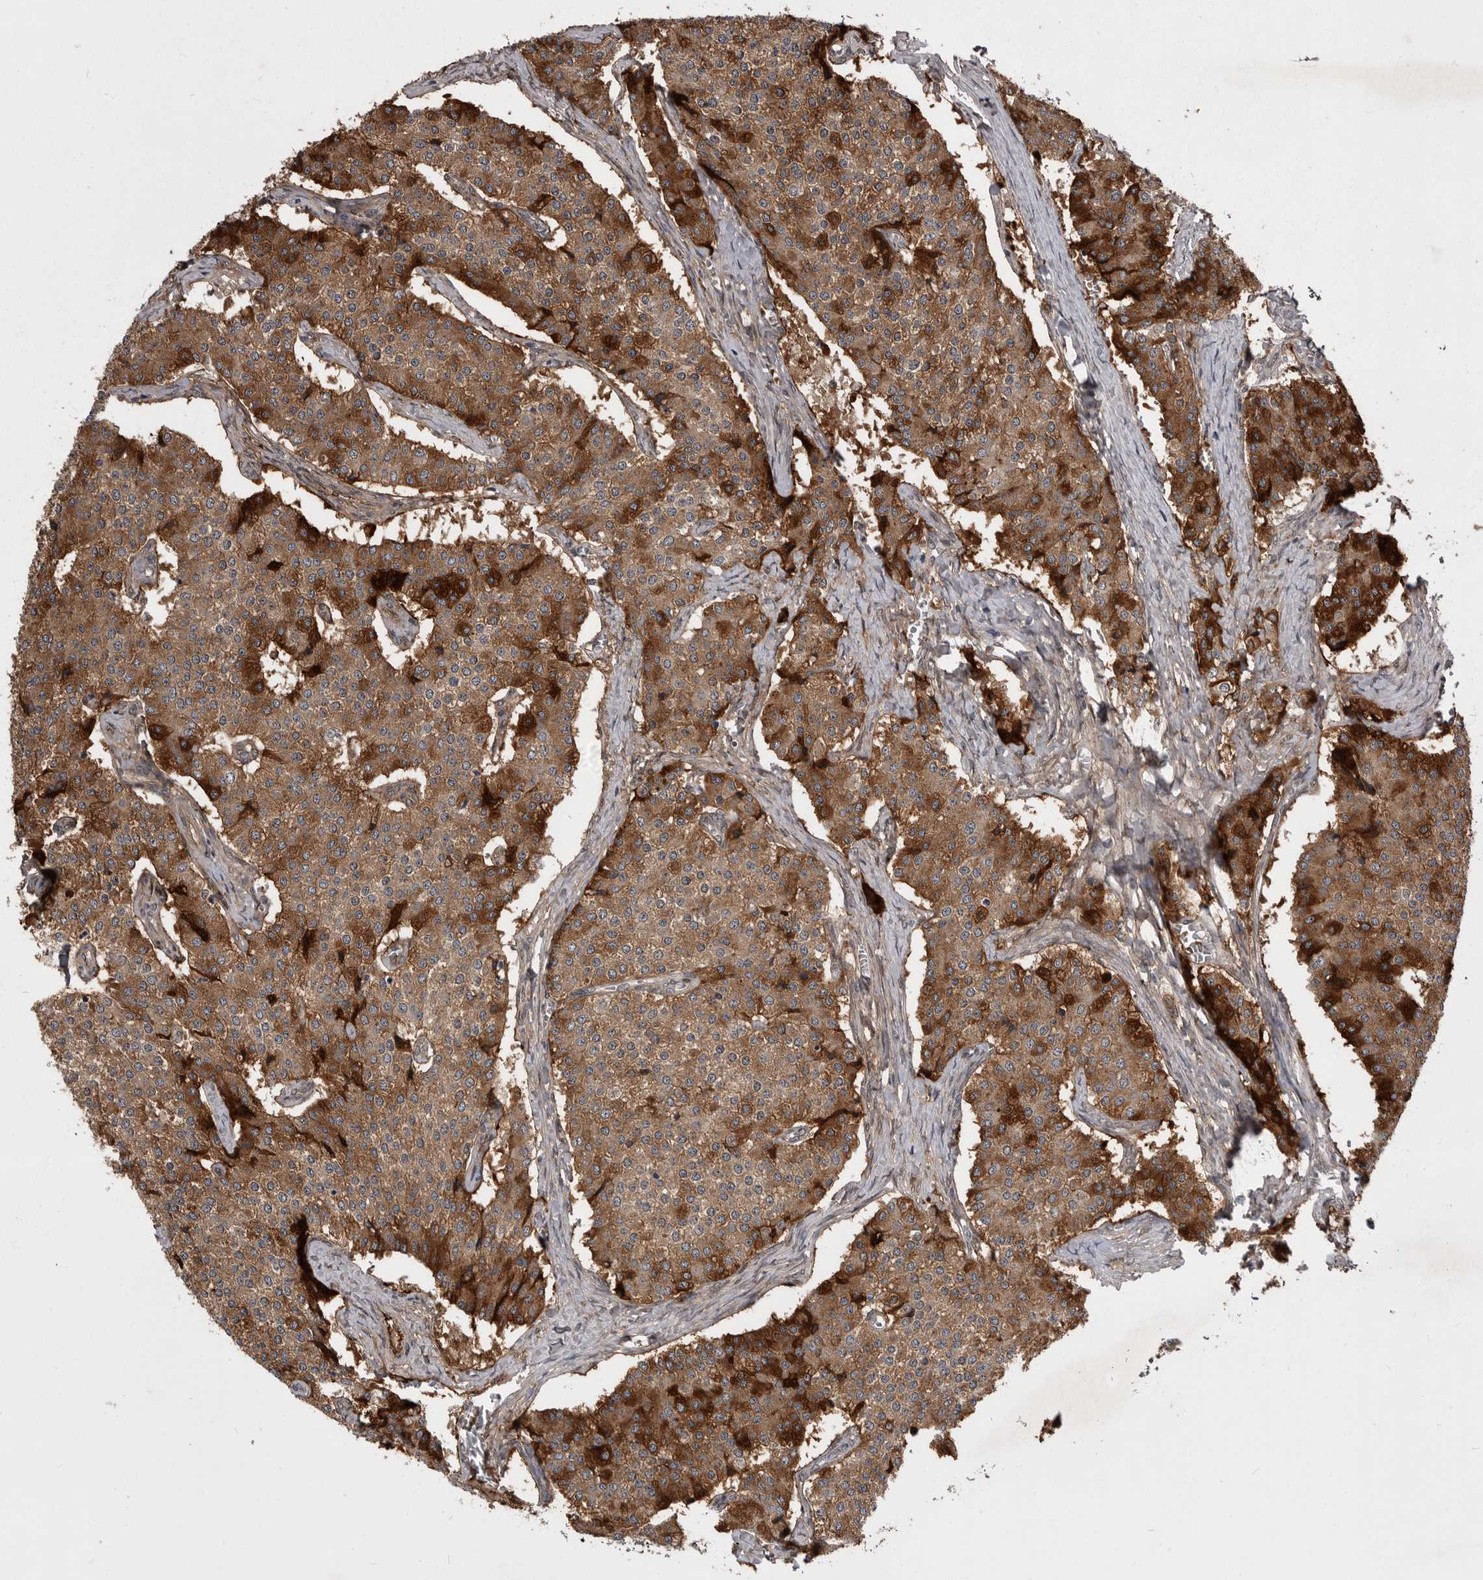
{"staining": {"intensity": "strong", "quantity": ">75%", "location": "cytoplasmic/membranous"}, "tissue": "carcinoid", "cell_type": "Tumor cells", "image_type": "cancer", "snomed": [{"axis": "morphology", "description": "Carcinoid, malignant, NOS"}, {"axis": "topography", "description": "Colon"}], "caption": "Protein expression by immunohistochemistry (IHC) displays strong cytoplasmic/membranous positivity in about >75% of tumor cells in carcinoid. The staining was performed using DAB to visualize the protein expression in brown, while the nuclei were stained in blue with hematoxylin (Magnification: 20x).", "gene": "ABL1", "patient": {"sex": "female", "age": 52}}